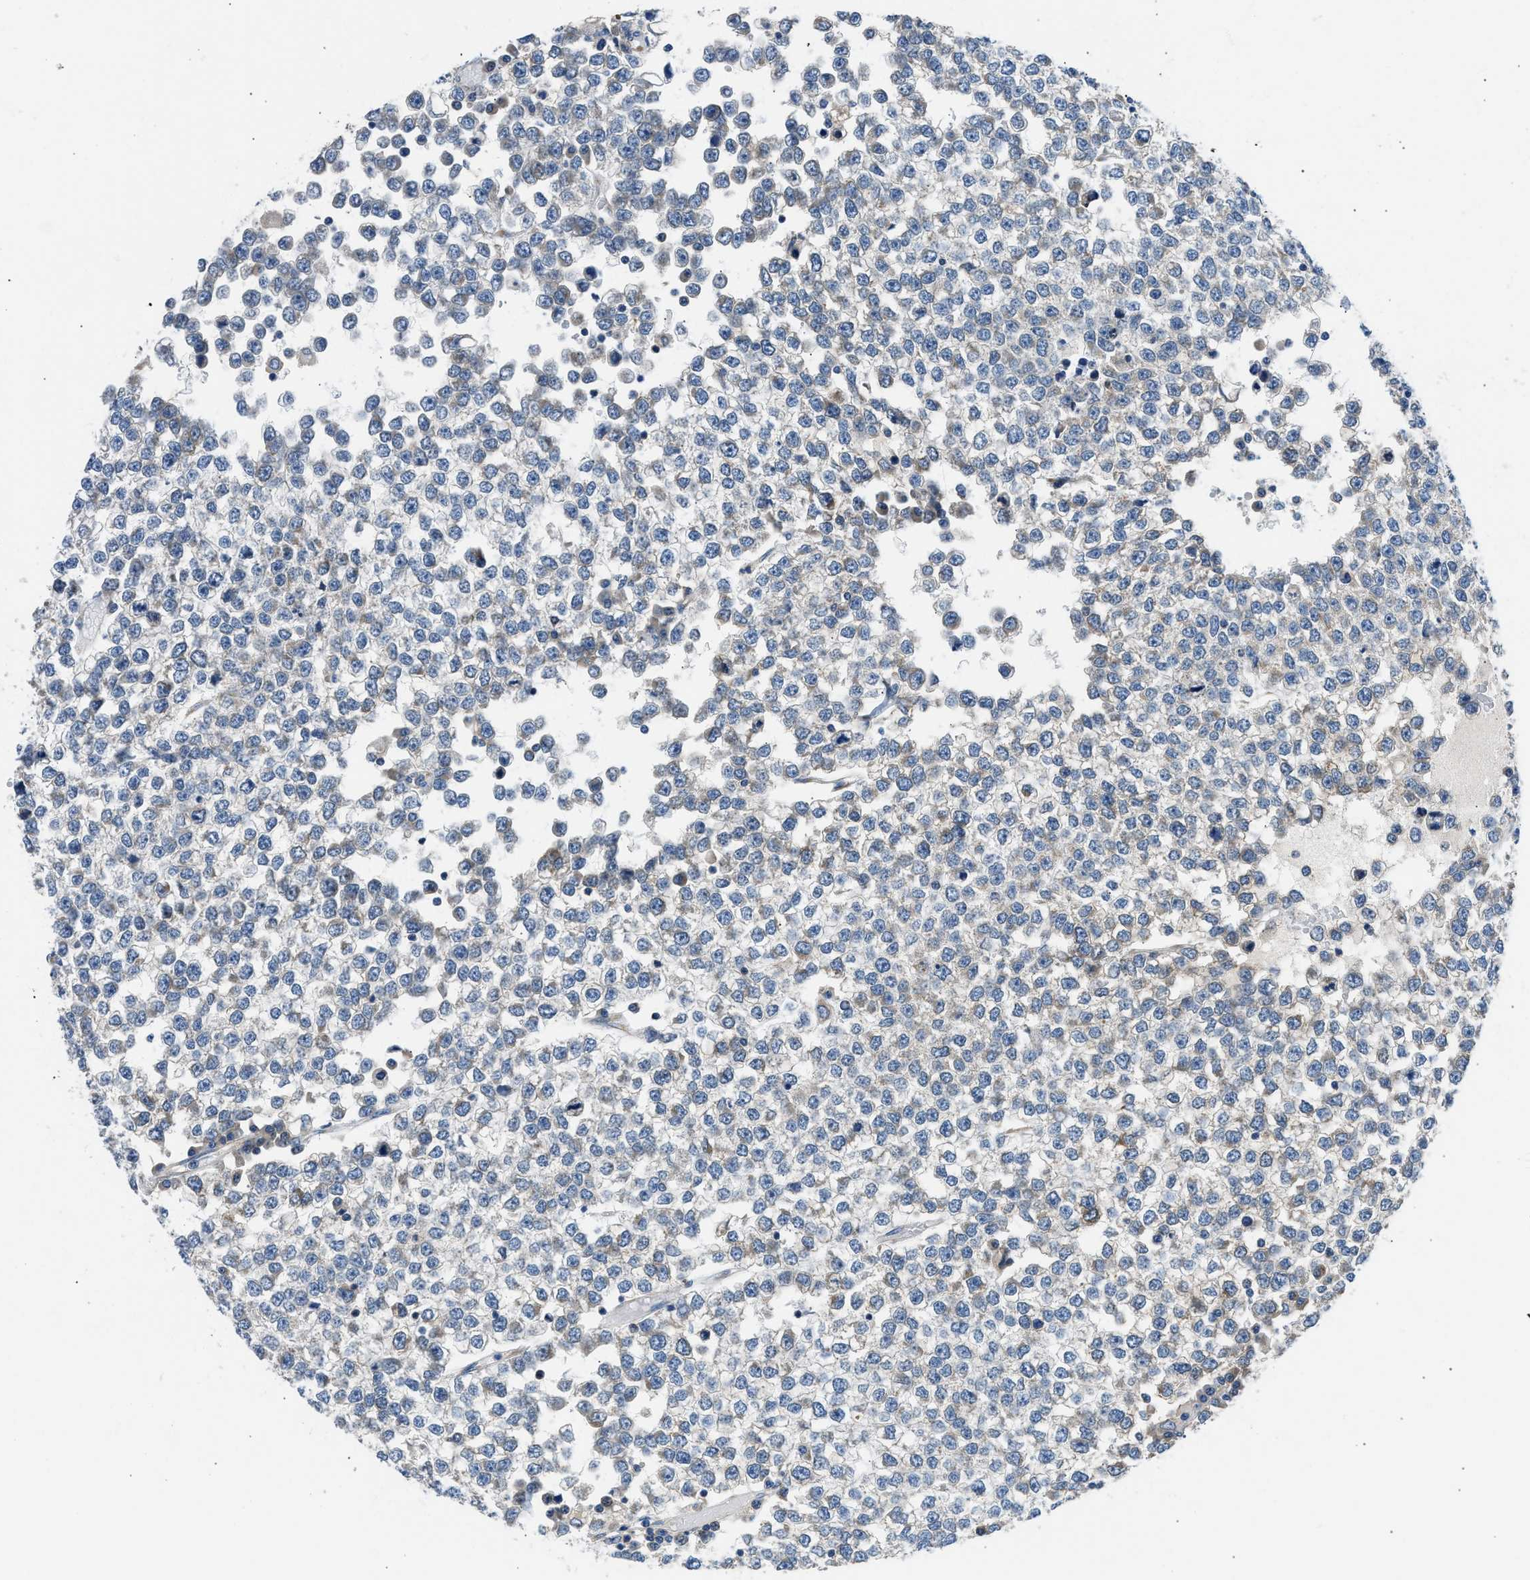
{"staining": {"intensity": "negative", "quantity": "none", "location": "none"}, "tissue": "testis cancer", "cell_type": "Tumor cells", "image_type": "cancer", "snomed": [{"axis": "morphology", "description": "Seminoma, NOS"}, {"axis": "topography", "description": "Testis"}], "caption": "Testis cancer (seminoma) was stained to show a protein in brown. There is no significant positivity in tumor cells. The staining was performed using DAB to visualize the protein expression in brown, while the nuclei were stained in blue with hematoxylin (Magnification: 20x).", "gene": "BNC2", "patient": {"sex": "male", "age": 65}}